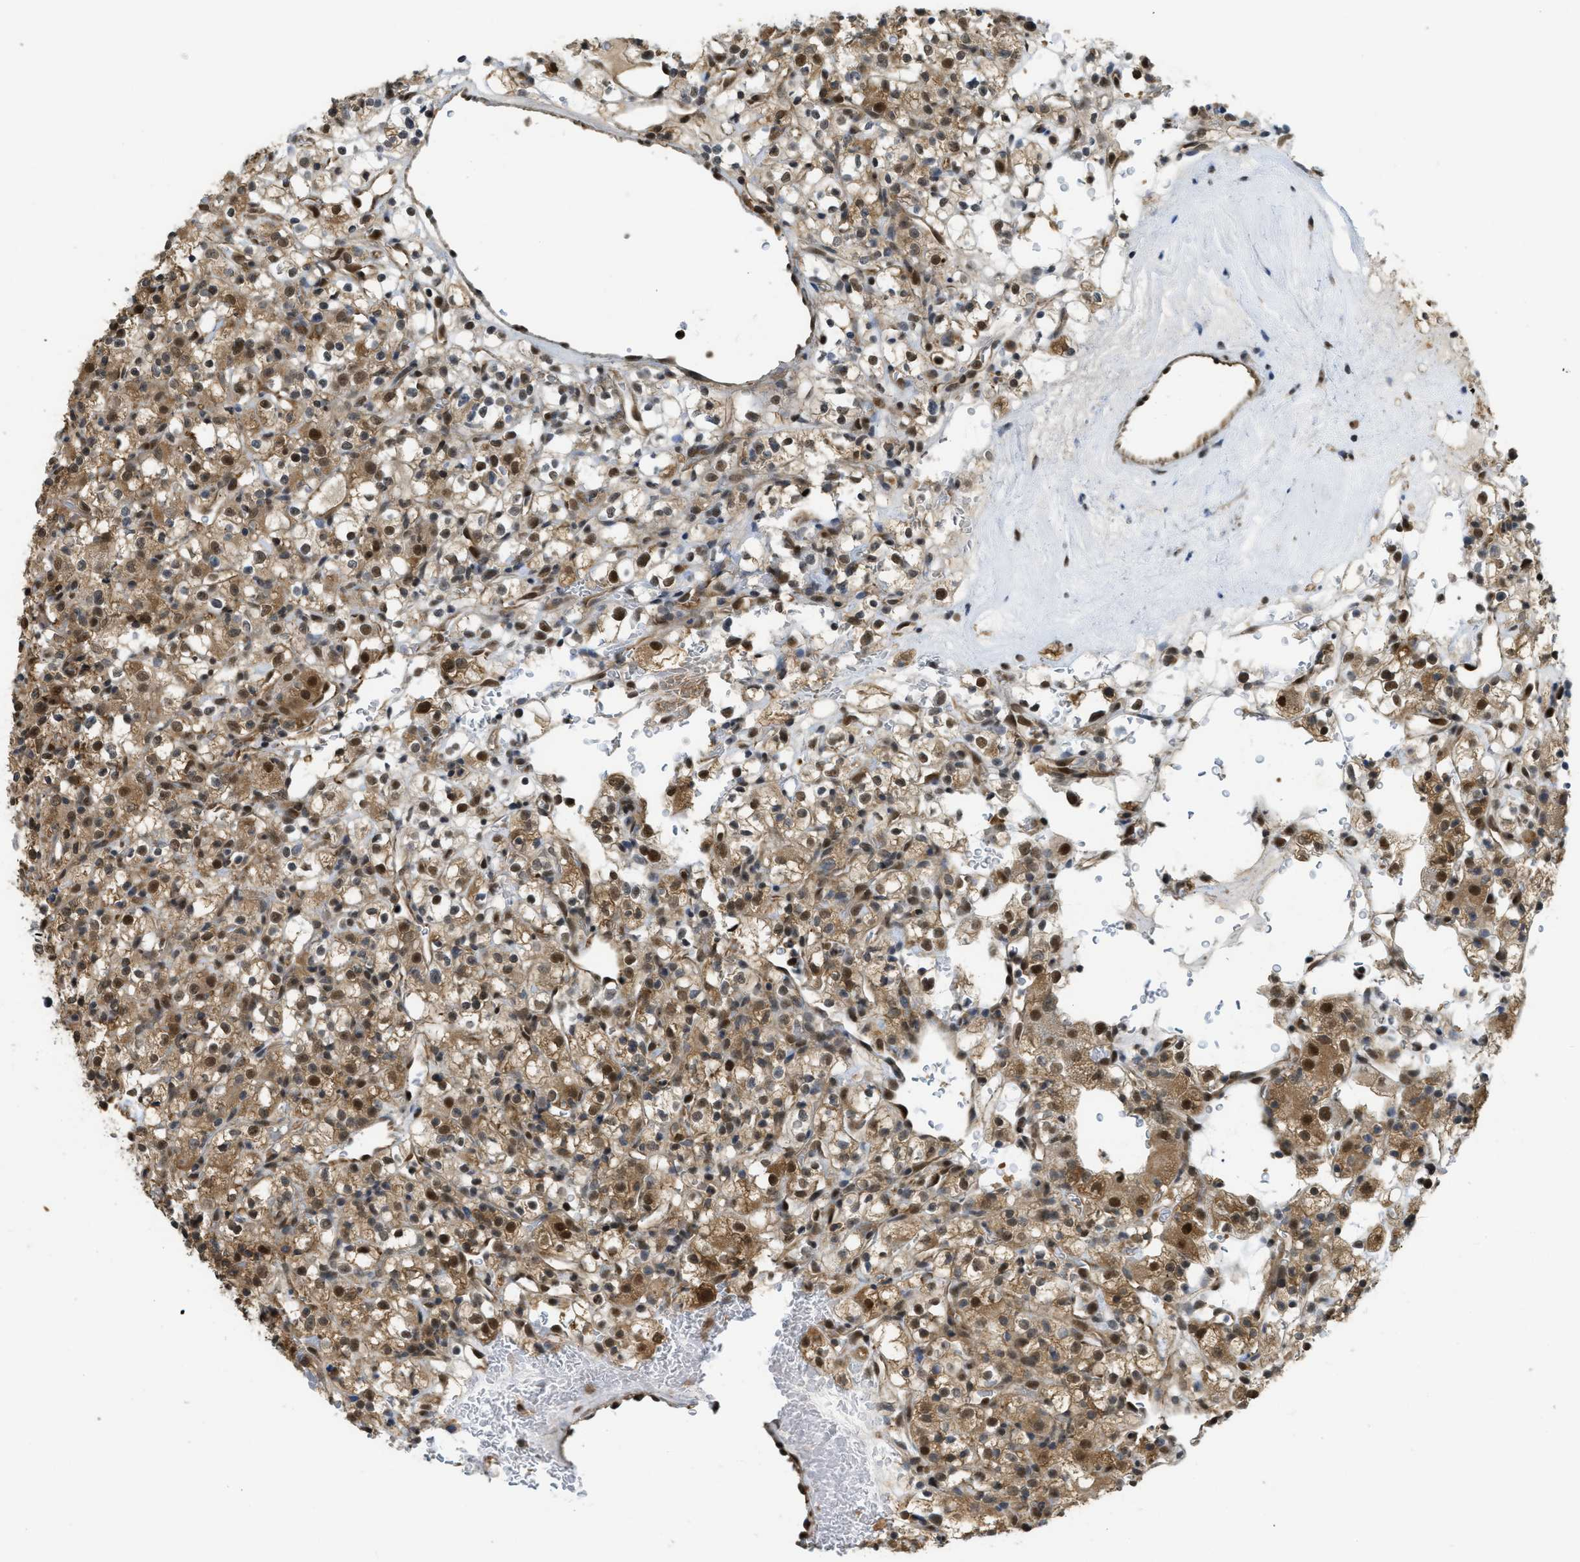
{"staining": {"intensity": "moderate", "quantity": ">75%", "location": "cytoplasmic/membranous,nuclear"}, "tissue": "renal cancer", "cell_type": "Tumor cells", "image_type": "cancer", "snomed": [{"axis": "morphology", "description": "Normal tissue, NOS"}, {"axis": "morphology", "description": "Adenocarcinoma, NOS"}, {"axis": "topography", "description": "Kidney"}], "caption": "Tumor cells exhibit medium levels of moderate cytoplasmic/membranous and nuclear staining in about >75% of cells in human renal adenocarcinoma.", "gene": "PSMC5", "patient": {"sex": "female", "age": 72}}